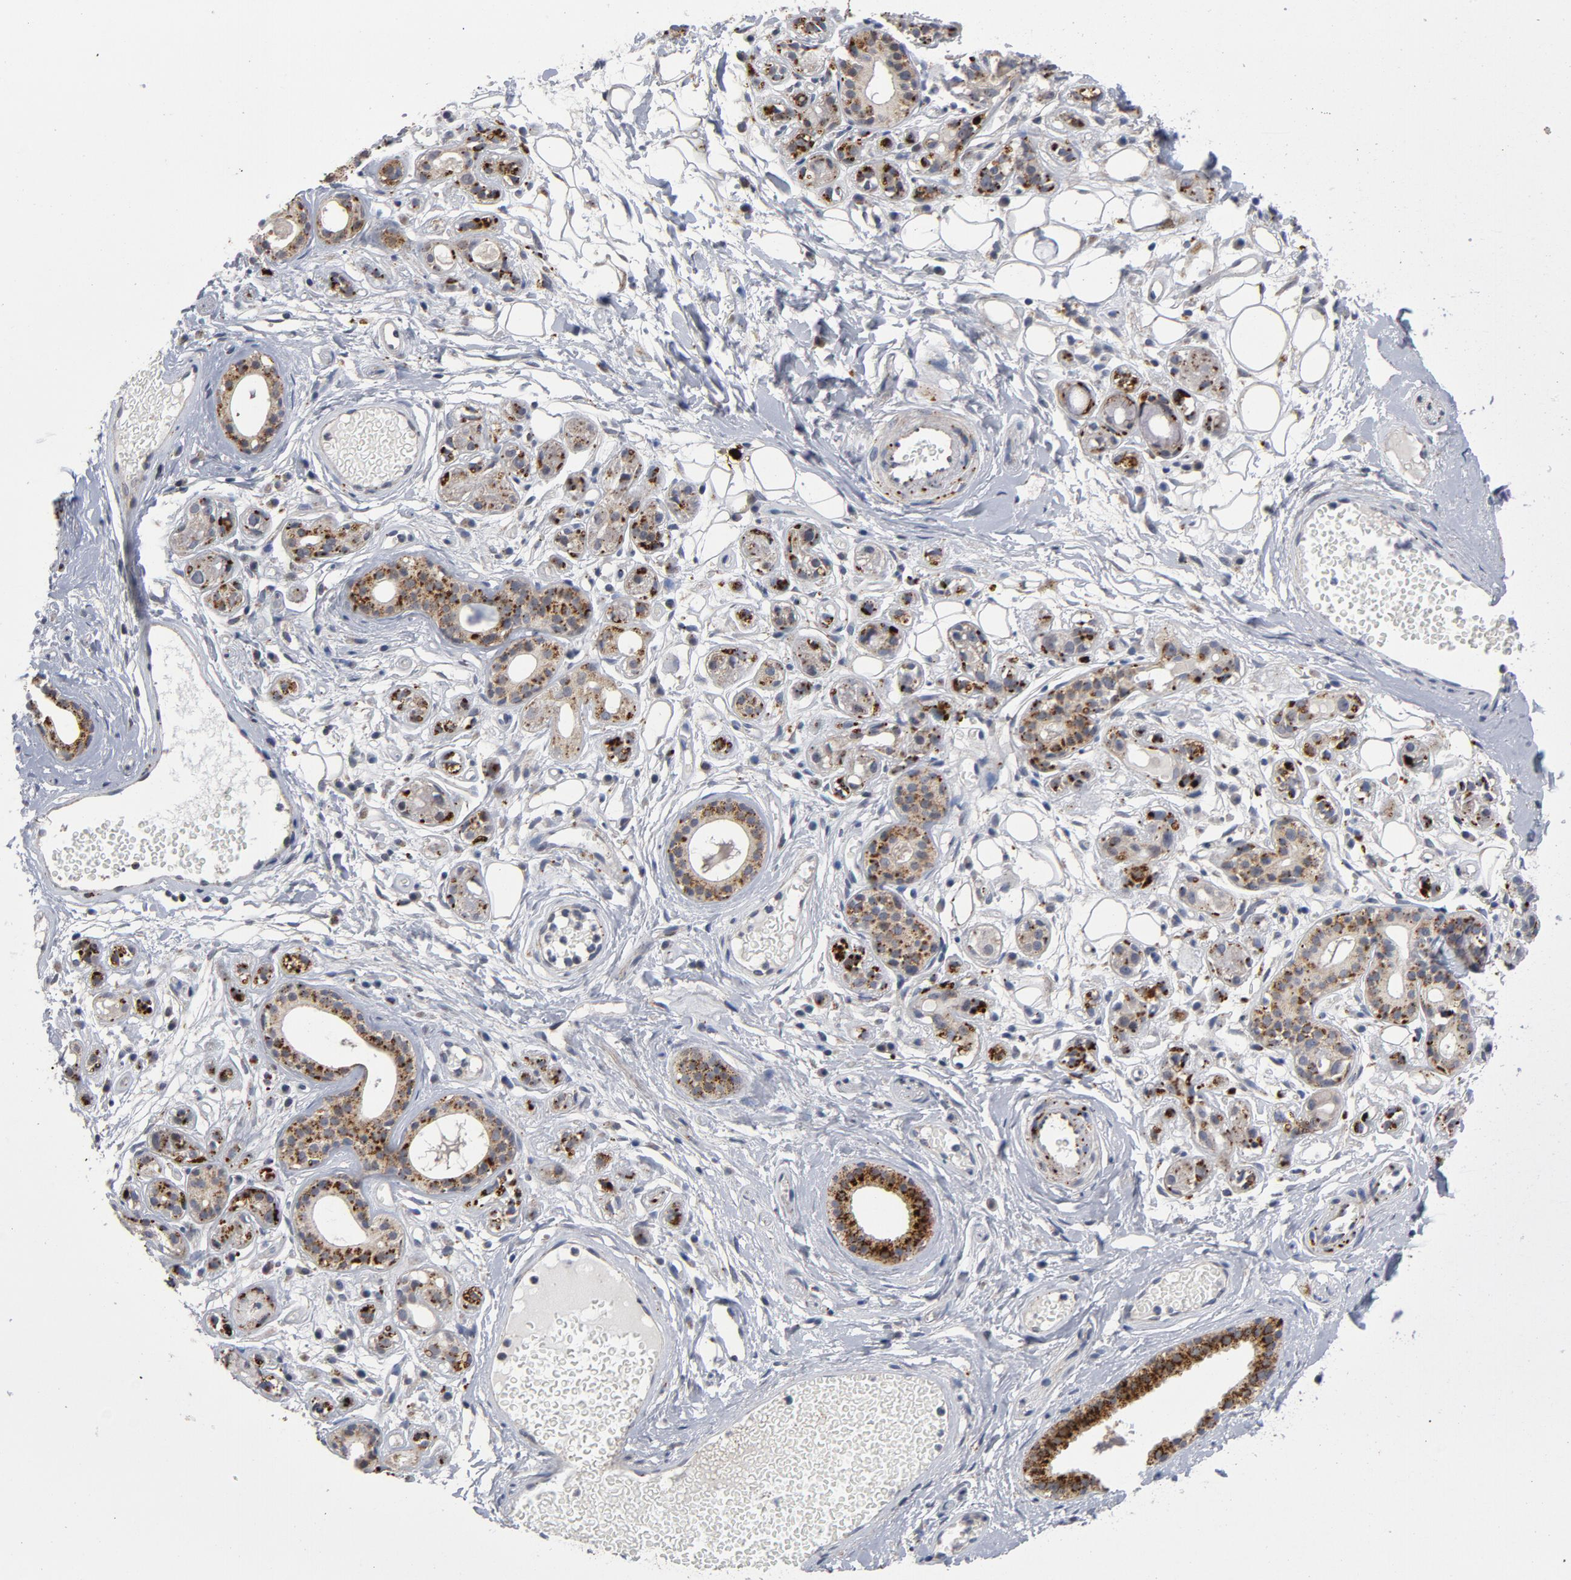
{"staining": {"intensity": "moderate", "quantity": ">75%", "location": "cytoplasmic/membranous"}, "tissue": "salivary gland", "cell_type": "Glandular cells", "image_type": "normal", "snomed": [{"axis": "morphology", "description": "Normal tissue, NOS"}, {"axis": "topography", "description": "Salivary gland"}], "caption": "Glandular cells display medium levels of moderate cytoplasmic/membranous positivity in about >75% of cells in unremarkable human salivary gland.", "gene": "AKT2", "patient": {"sex": "male", "age": 54}}